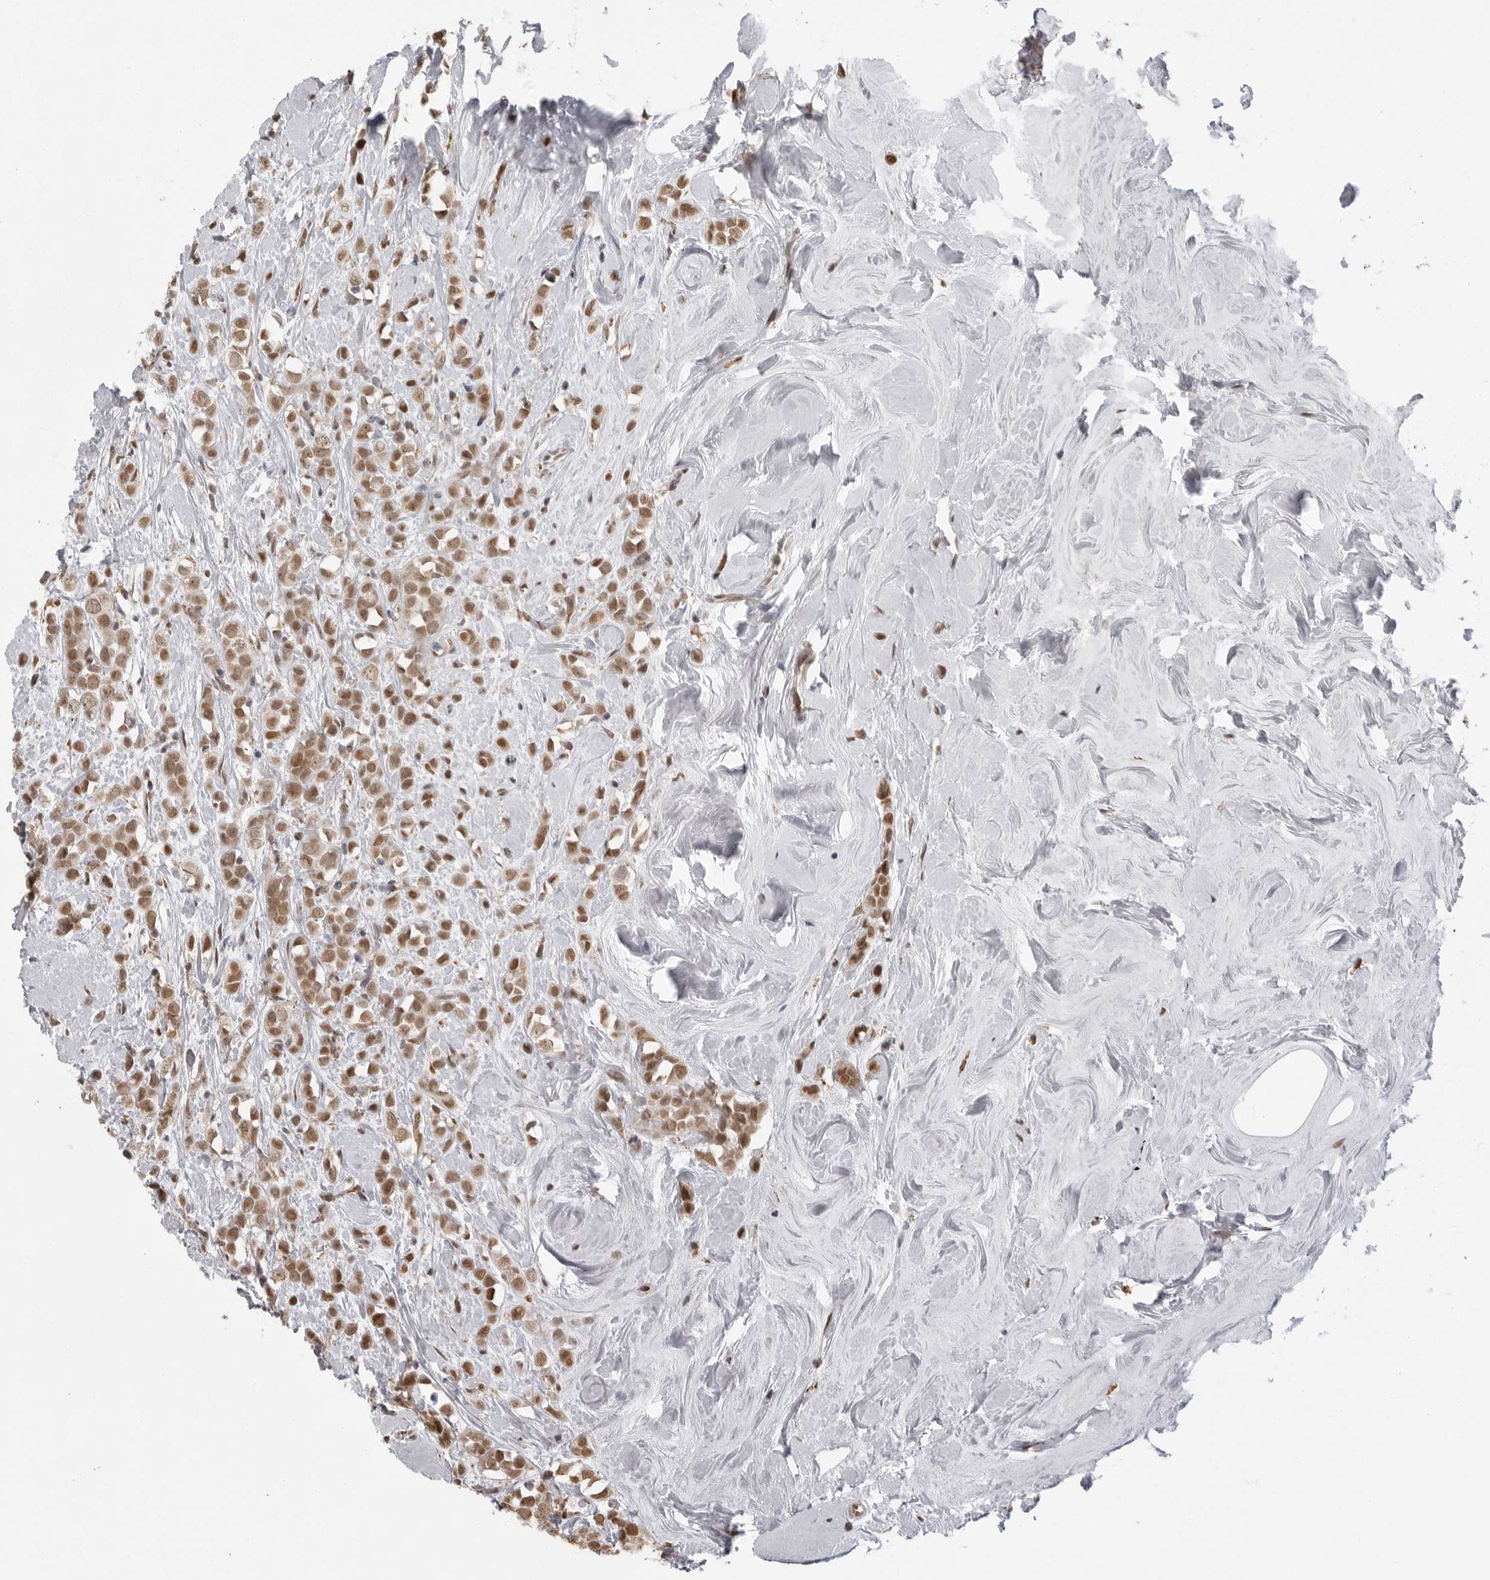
{"staining": {"intensity": "moderate", "quantity": ">75%", "location": "nuclear"}, "tissue": "breast cancer", "cell_type": "Tumor cells", "image_type": "cancer", "snomed": [{"axis": "morphology", "description": "Lobular carcinoma"}, {"axis": "topography", "description": "Breast"}], "caption": "This photomicrograph exhibits breast cancer stained with IHC to label a protein in brown. The nuclear of tumor cells show moderate positivity for the protein. Nuclei are counter-stained blue.", "gene": "ISG20L2", "patient": {"sex": "female", "age": 47}}